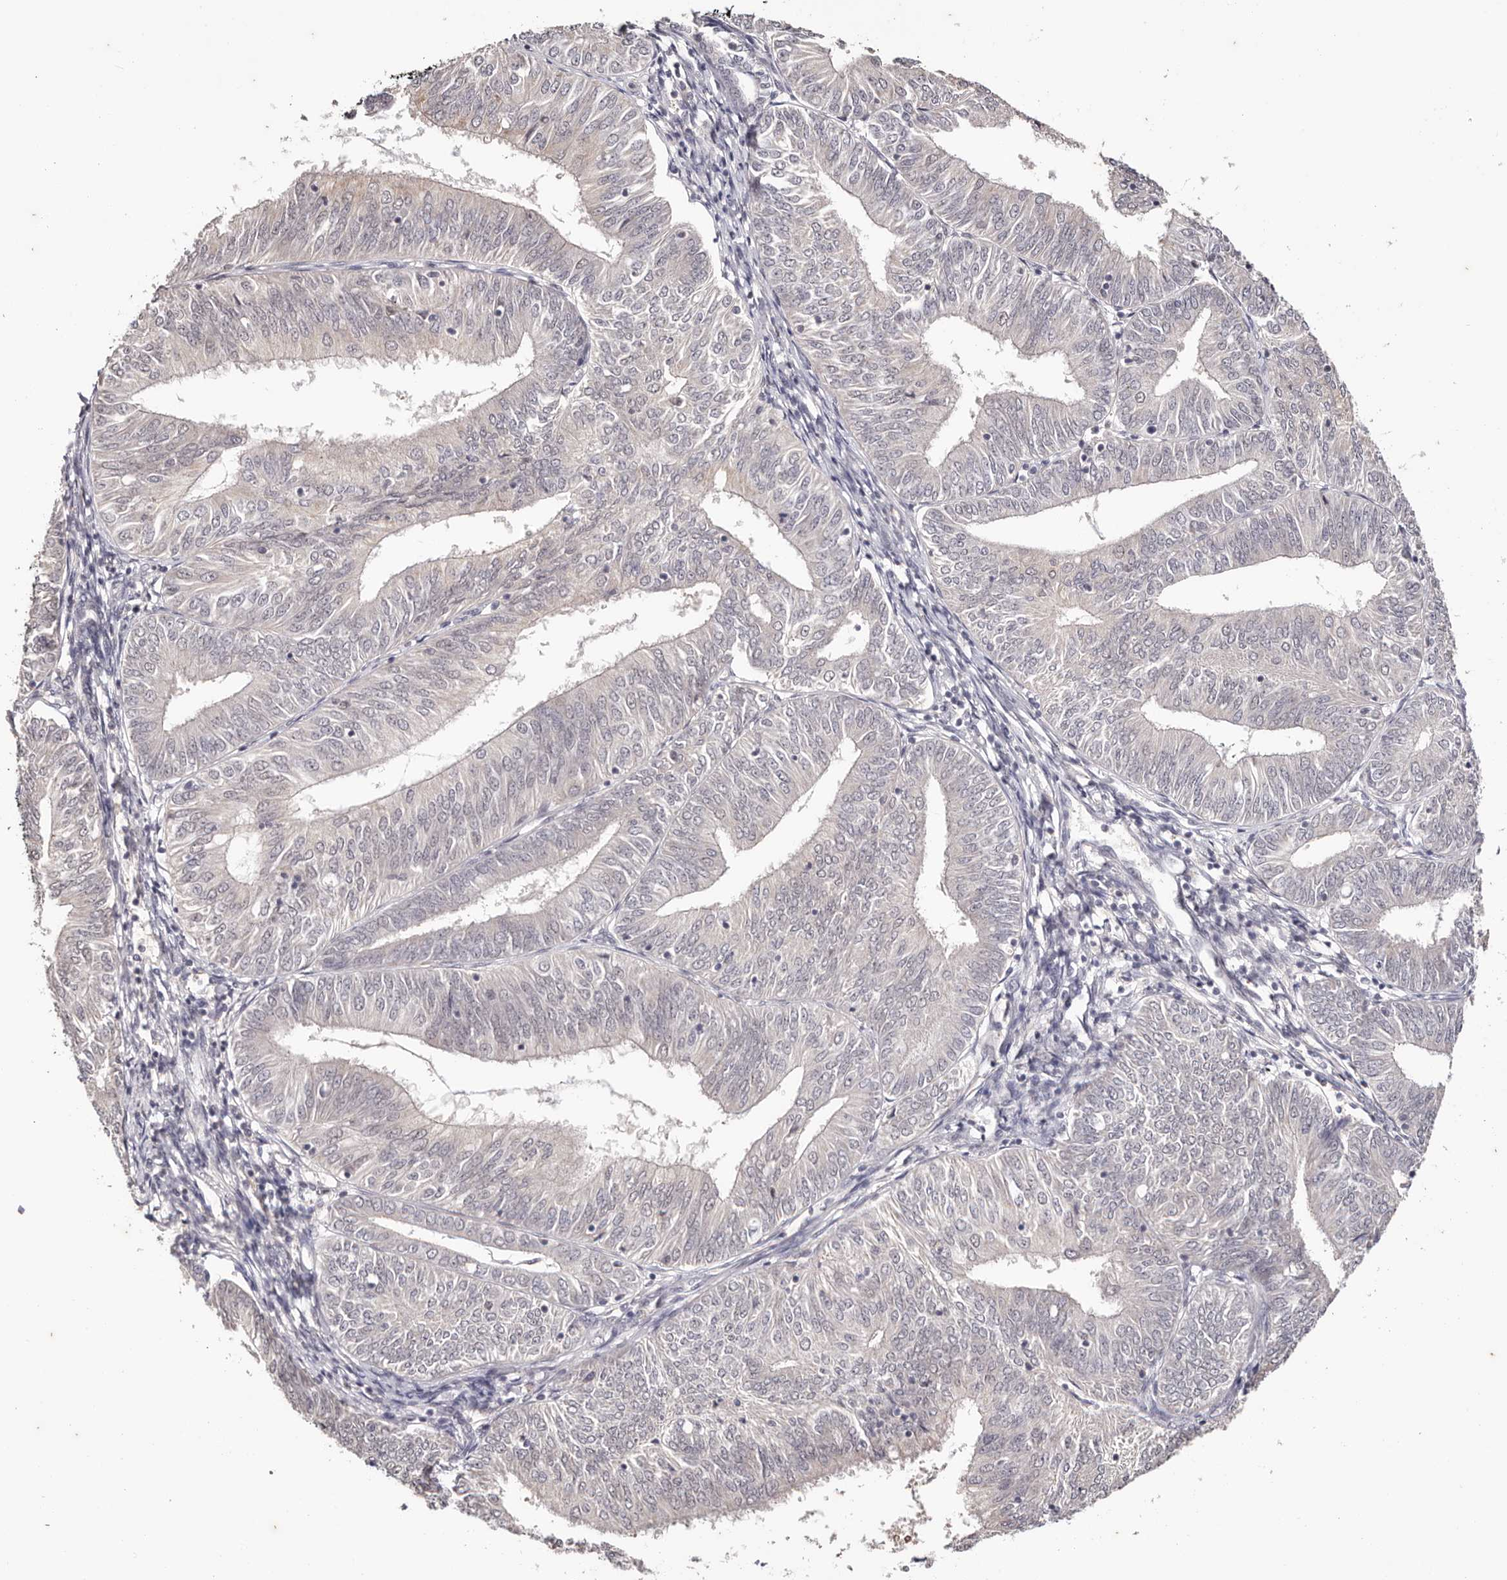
{"staining": {"intensity": "negative", "quantity": "none", "location": "none"}, "tissue": "endometrial cancer", "cell_type": "Tumor cells", "image_type": "cancer", "snomed": [{"axis": "morphology", "description": "Adenocarcinoma, NOS"}, {"axis": "topography", "description": "Endometrium"}], "caption": "The immunohistochemistry micrograph has no significant expression in tumor cells of endometrial adenocarcinoma tissue. (DAB immunohistochemistry, high magnification).", "gene": "TYW3", "patient": {"sex": "female", "age": 58}}